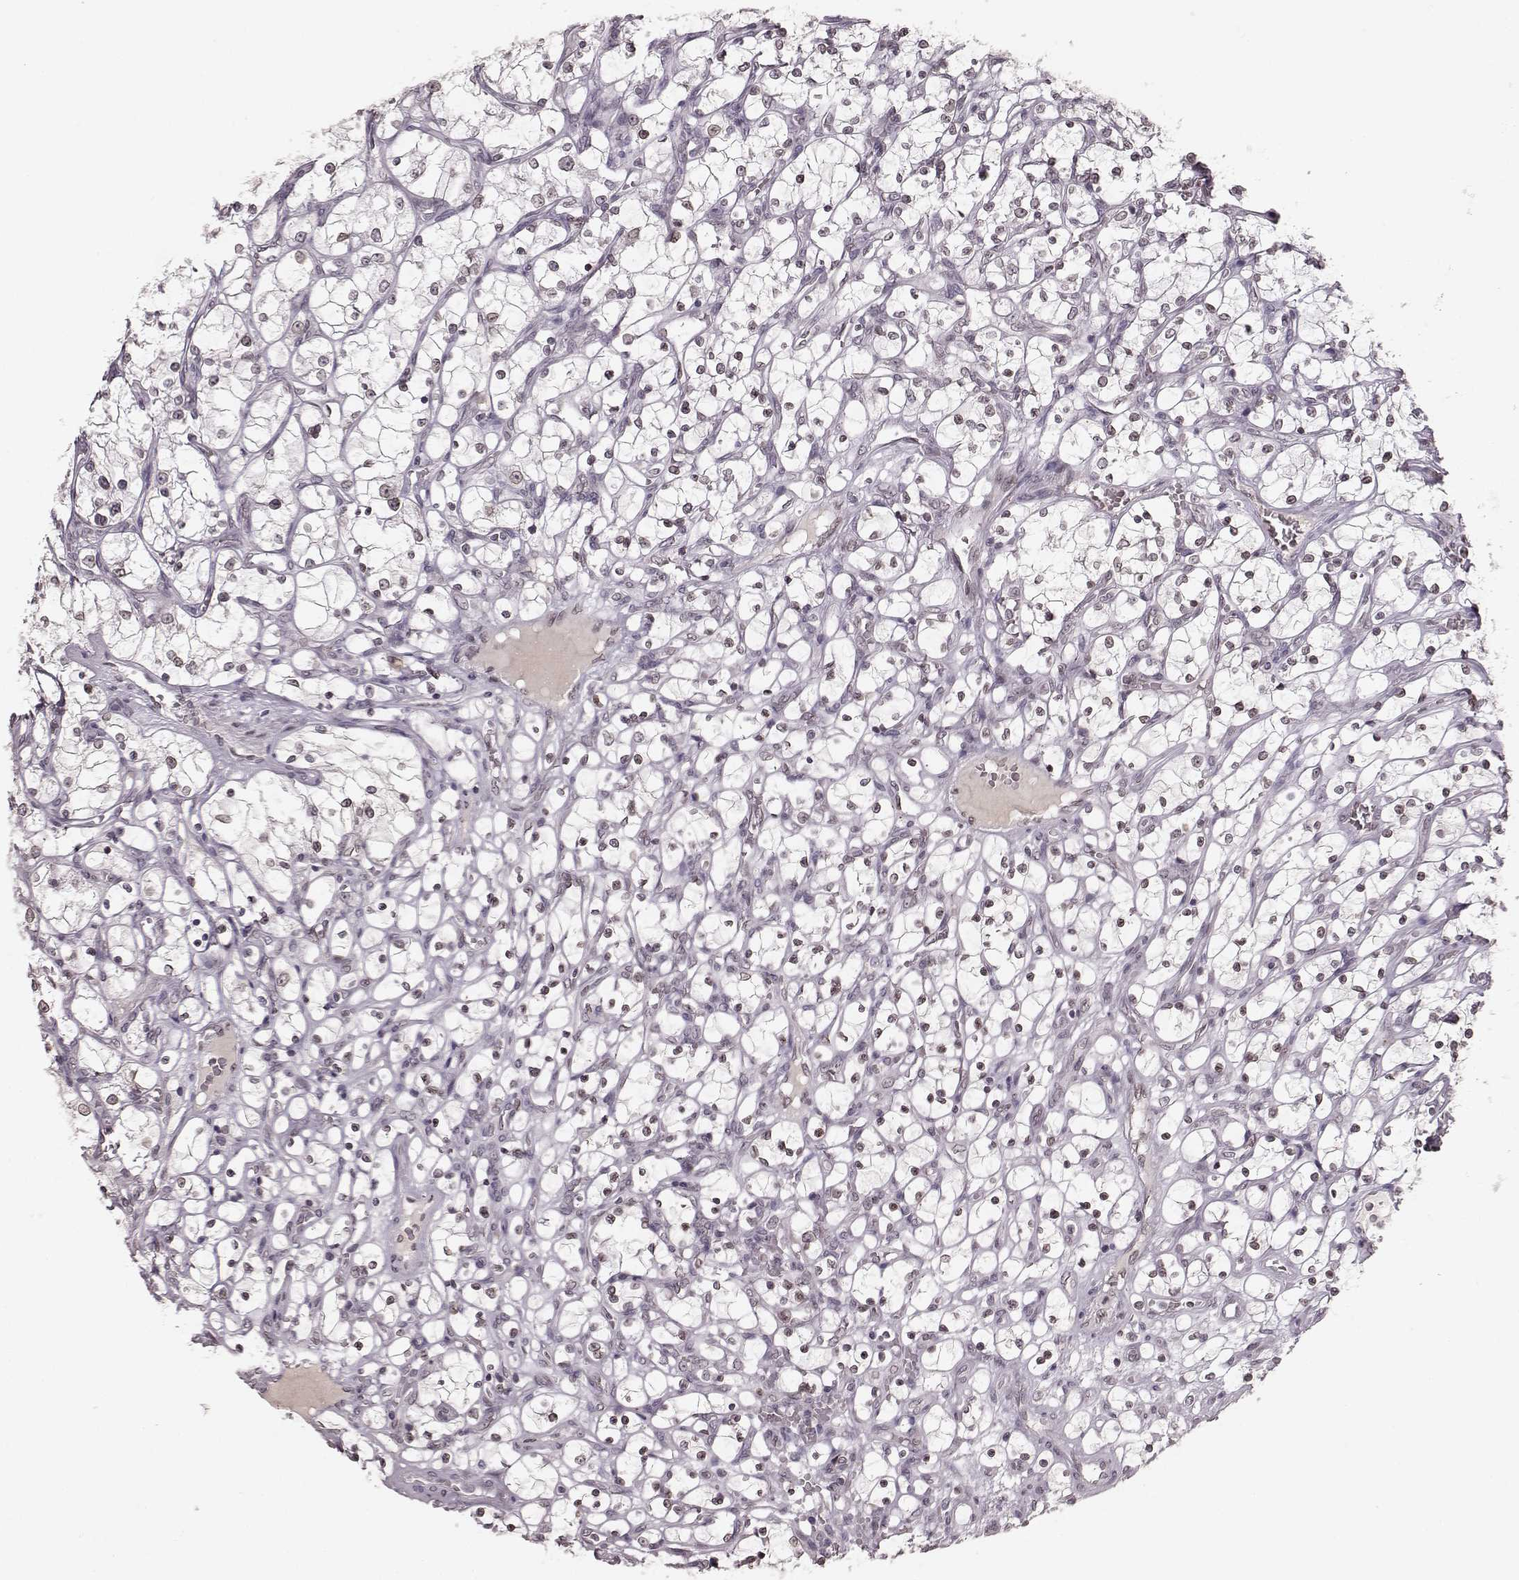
{"staining": {"intensity": "weak", "quantity": "25%-75%", "location": "cytoplasmic/membranous,nuclear"}, "tissue": "renal cancer", "cell_type": "Tumor cells", "image_type": "cancer", "snomed": [{"axis": "morphology", "description": "Adenocarcinoma, NOS"}, {"axis": "topography", "description": "Kidney"}], "caption": "DAB (3,3'-diaminobenzidine) immunohistochemical staining of renal cancer shows weak cytoplasmic/membranous and nuclear protein positivity in approximately 25%-75% of tumor cells. The protein is shown in brown color, while the nuclei are stained blue.", "gene": "DCAF12", "patient": {"sex": "female", "age": 69}}